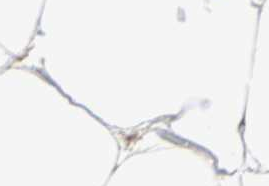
{"staining": {"intensity": "negative", "quantity": "none", "location": "none"}, "tissue": "adipose tissue", "cell_type": "Adipocytes", "image_type": "normal", "snomed": [{"axis": "morphology", "description": "Normal tissue, NOS"}, {"axis": "morphology", "description": "Duct carcinoma"}, {"axis": "topography", "description": "Breast"}, {"axis": "topography", "description": "Adipose tissue"}], "caption": "This is a photomicrograph of immunohistochemistry (IHC) staining of normal adipose tissue, which shows no positivity in adipocytes. The staining is performed using DAB brown chromogen with nuclei counter-stained in using hematoxylin.", "gene": "CLEC4A", "patient": {"sex": "female", "age": 37}}